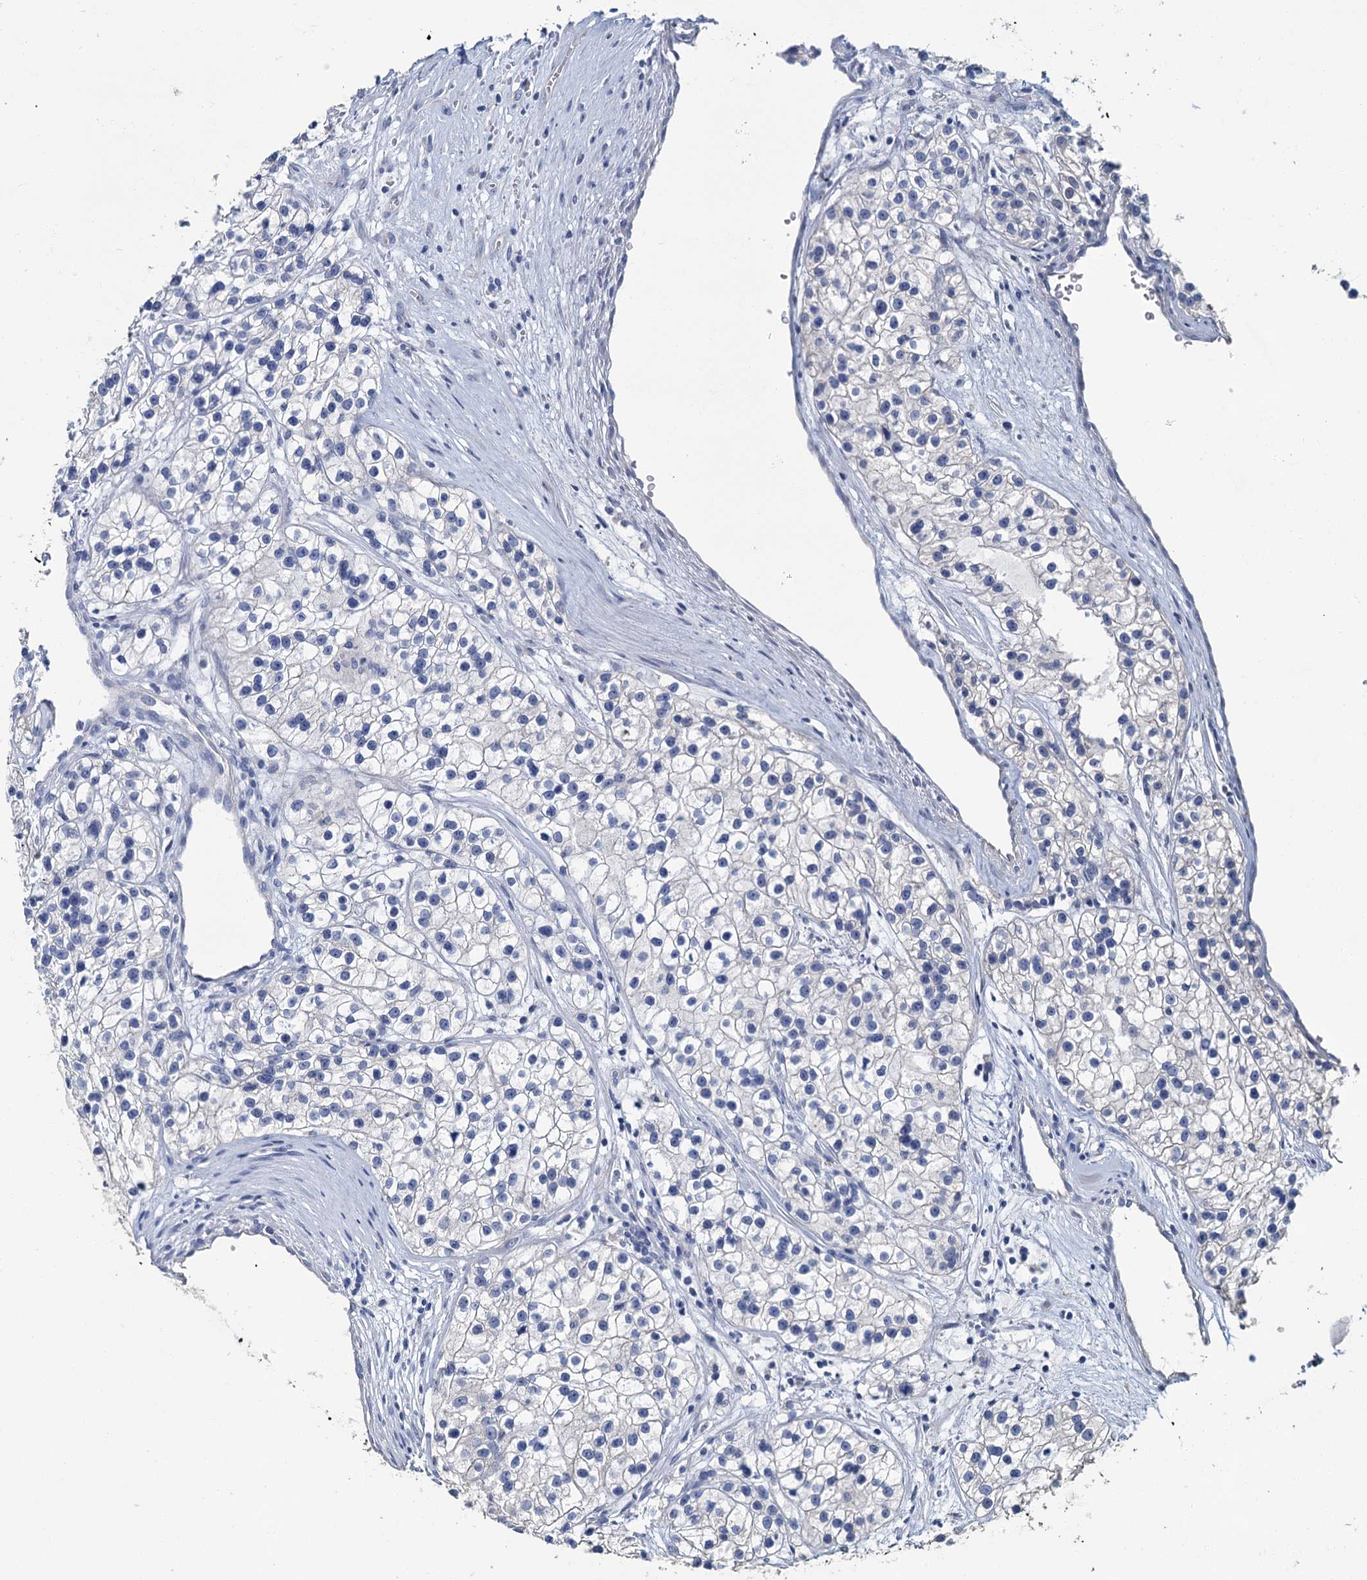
{"staining": {"intensity": "negative", "quantity": "none", "location": "none"}, "tissue": "renal cancer", "cell_type": "Tumor cells", "image_type": "cancer", "snomed": [{"axis": "morphology", "description": "Adenocarcinoma, NOS"}, {"axis": "topography", "description": "Kidney"}], "caption": "High magnification brightfield microscopy of renal cancer (adenocarcinoma) stained with DAB (brown) and counterstained with hematoxylin (blue): tumor cells show no significant expression. Nuclei are stained in blue.", "gene": "SNCB", "patient": {"sex": "female", "age": 57}}